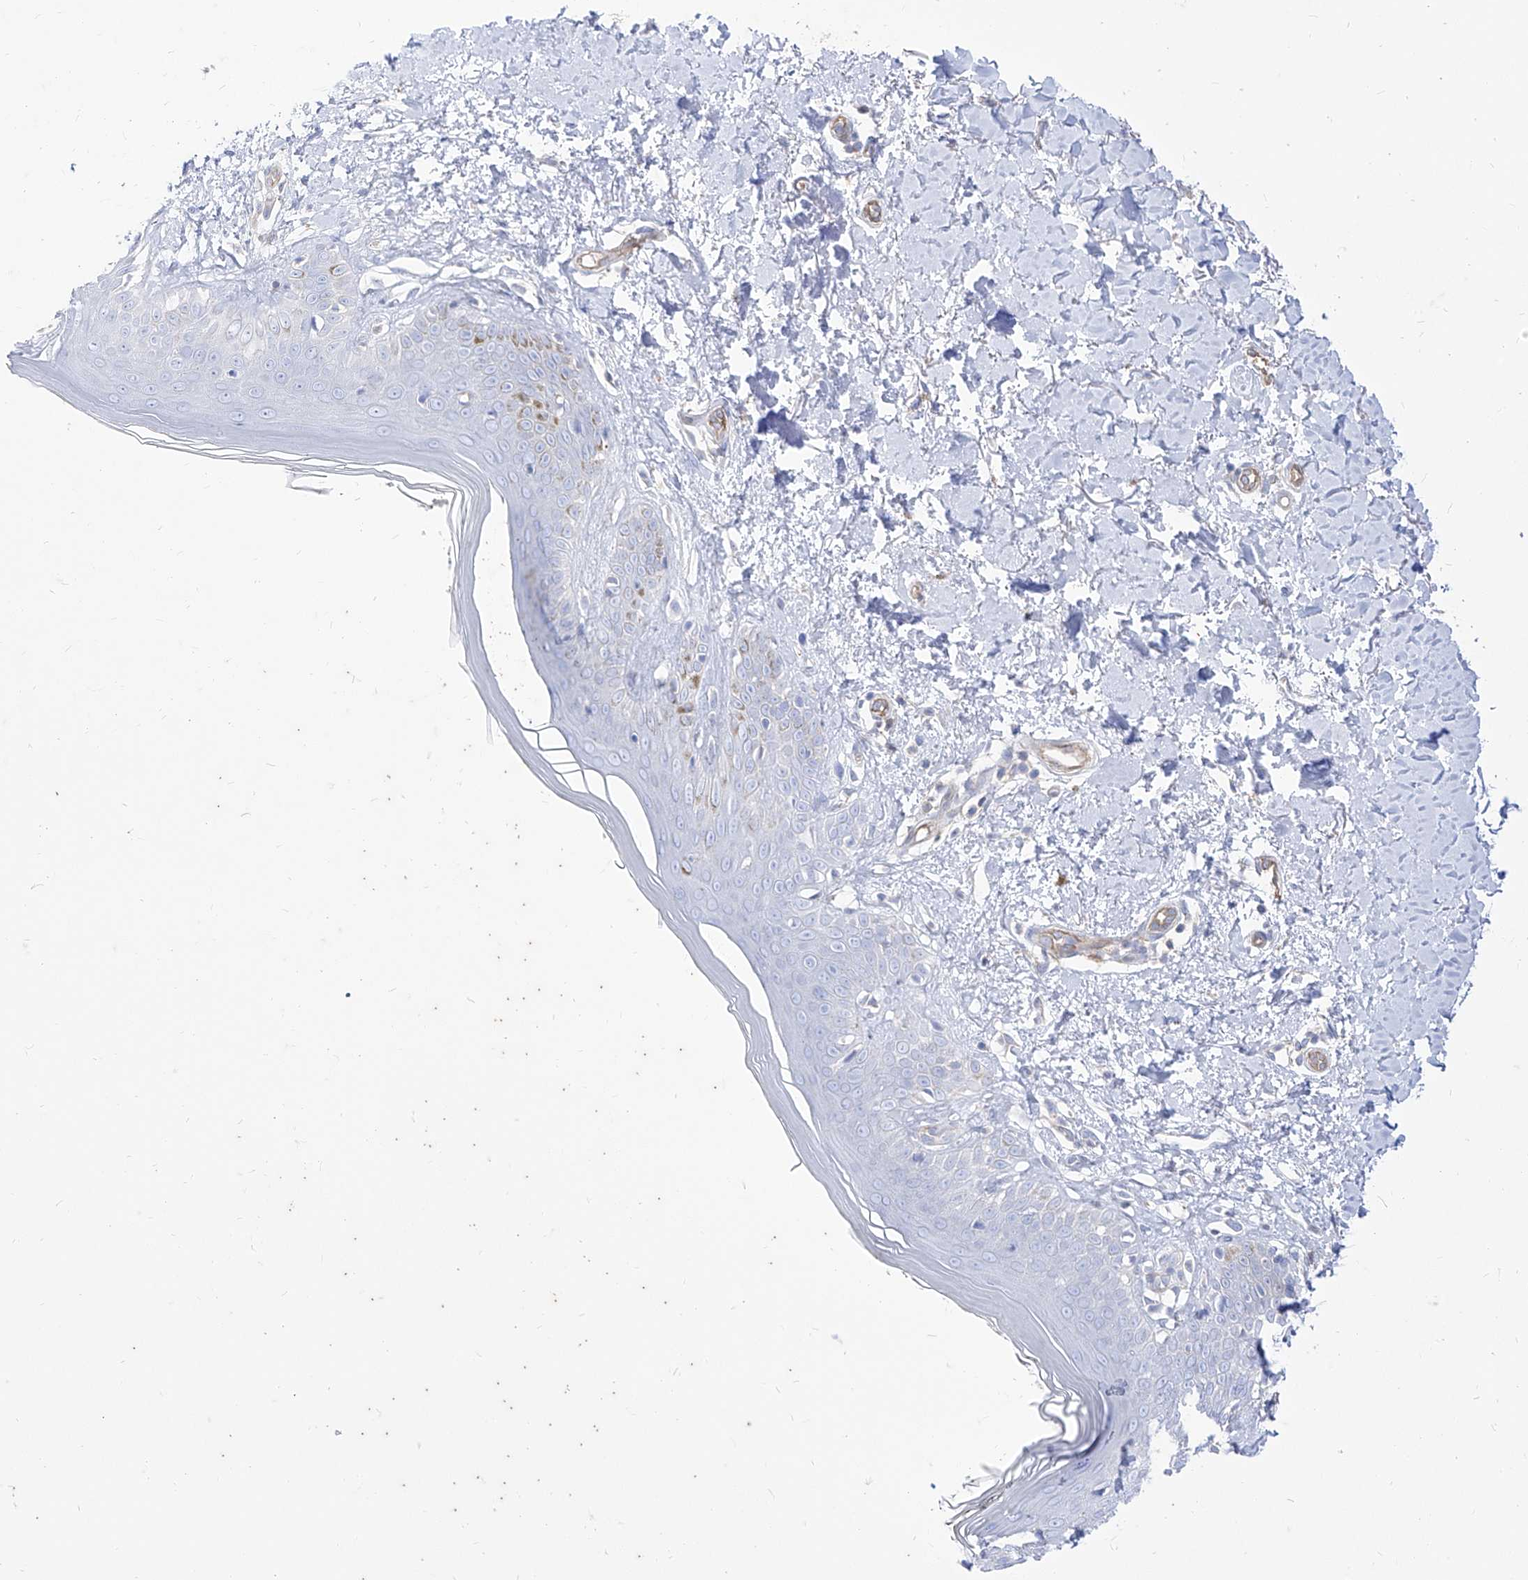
{"staining": {"intensity": "negative", "quantity": "none", "location": "none"}, "tissue": "skin", "cell_type": "Fibroblasts", "image_type": "normal", "snomed": [{"axis": "morphology", "description": "Normal tissue, NOS"}, {"axis": "topography", "description": "Skin"}], "caption": "IHC histopathology image of benign skin: skin stained with DAB (3,3'-diaminobenzidine) exhibits no significant protein expression in fibroblasts. Nuclei are stained in blue.", "gene": "C1orf74", "patient": {"sex": "female", "age": 64}}